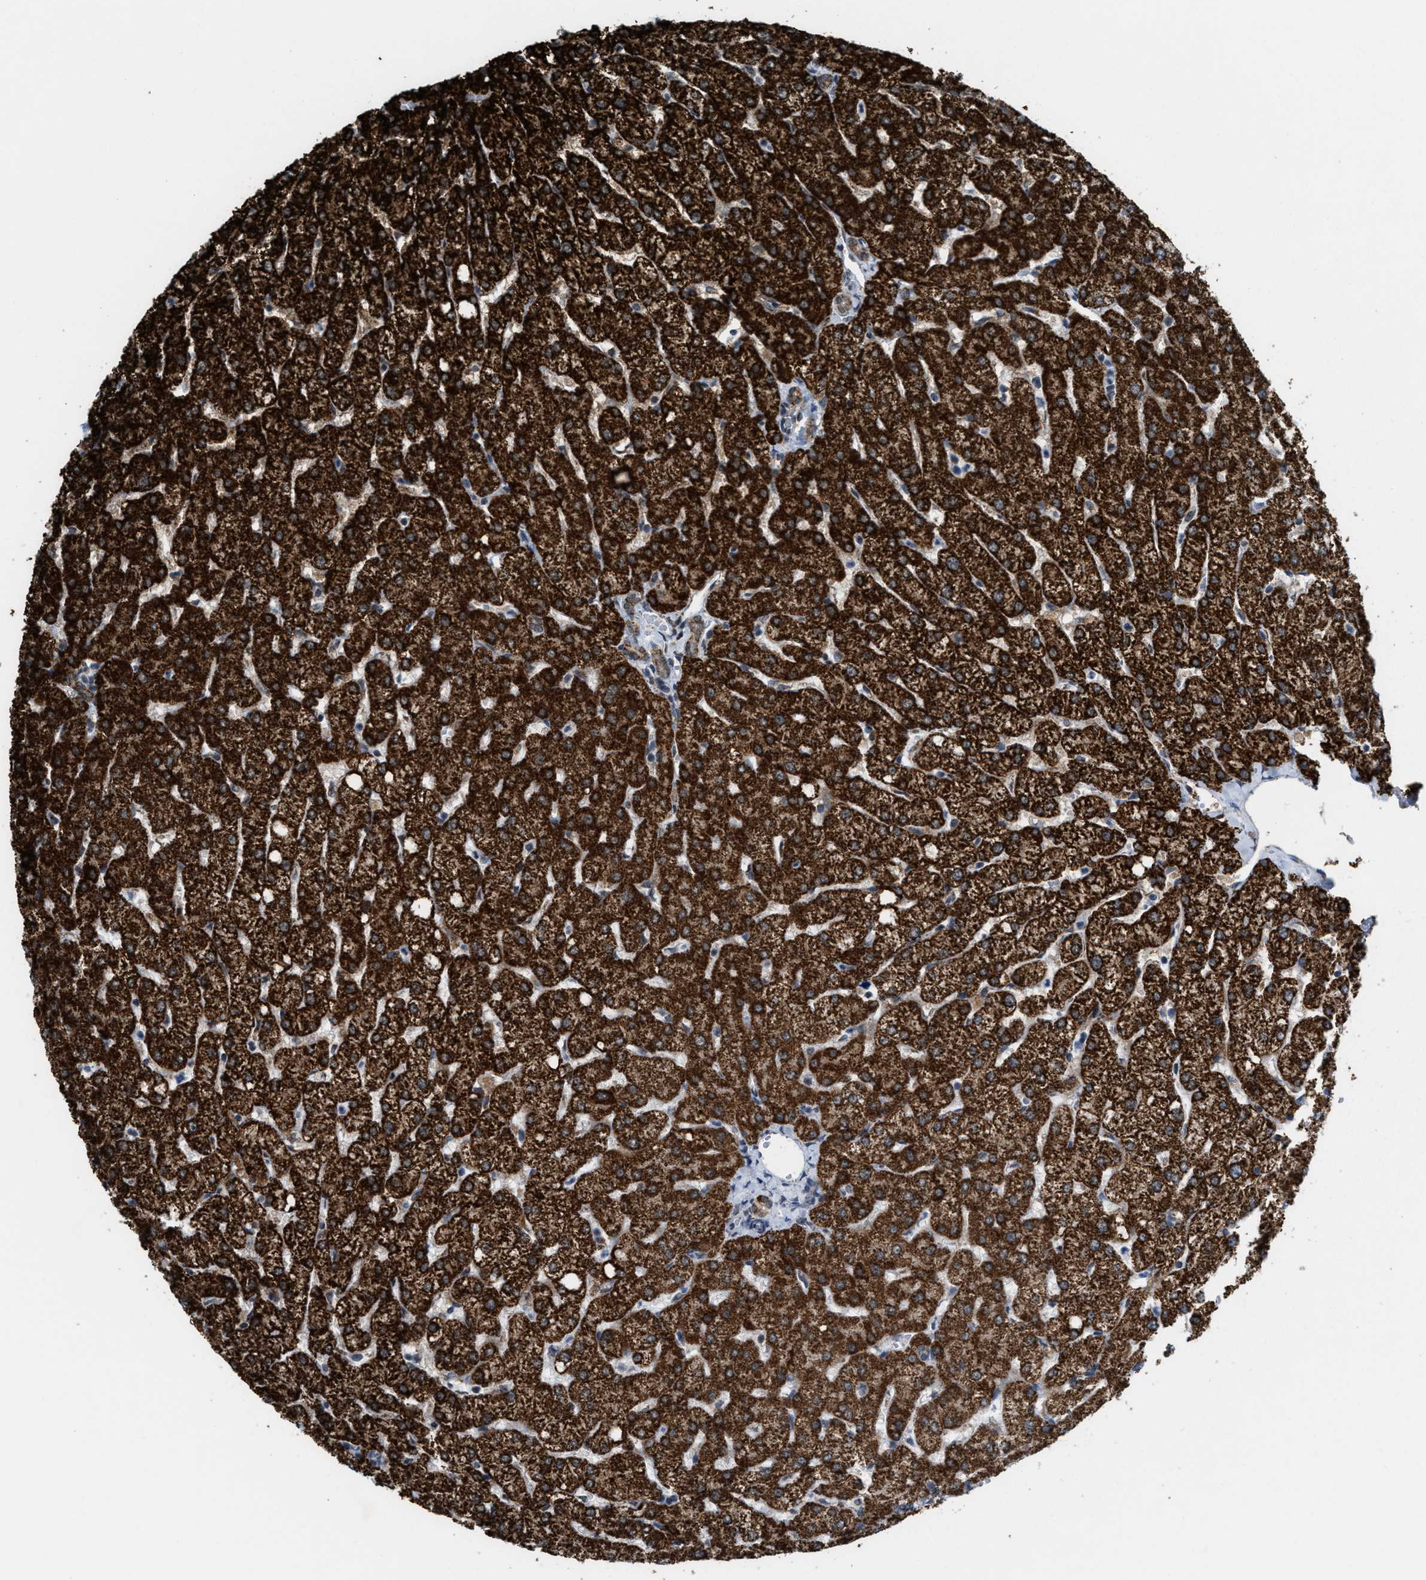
{"staining": {"intensity": "moderate", "quantity": ">75%", "location": "cytoplasmic/membranous"}, "tissue": "liver", "cell_type": "Cholangiocytes", "image_type": "normal", "snomed": [{"axis": "morphology", "description": "Normal tissue, NOS"}, {"axis": "topography", "description": "Liver"}], "caption": "IHC image of benign liver: human liver stained using immunohistochemistry (IHC) shows medium levels of moderate protein expression localized specifically in the cytoplasmic/membranous of cholangiocytes, appearing as a cytoplasmic/membranous brown color.", "gene": "HIBADH", "patient": {"sex": "female", "age": 54}}